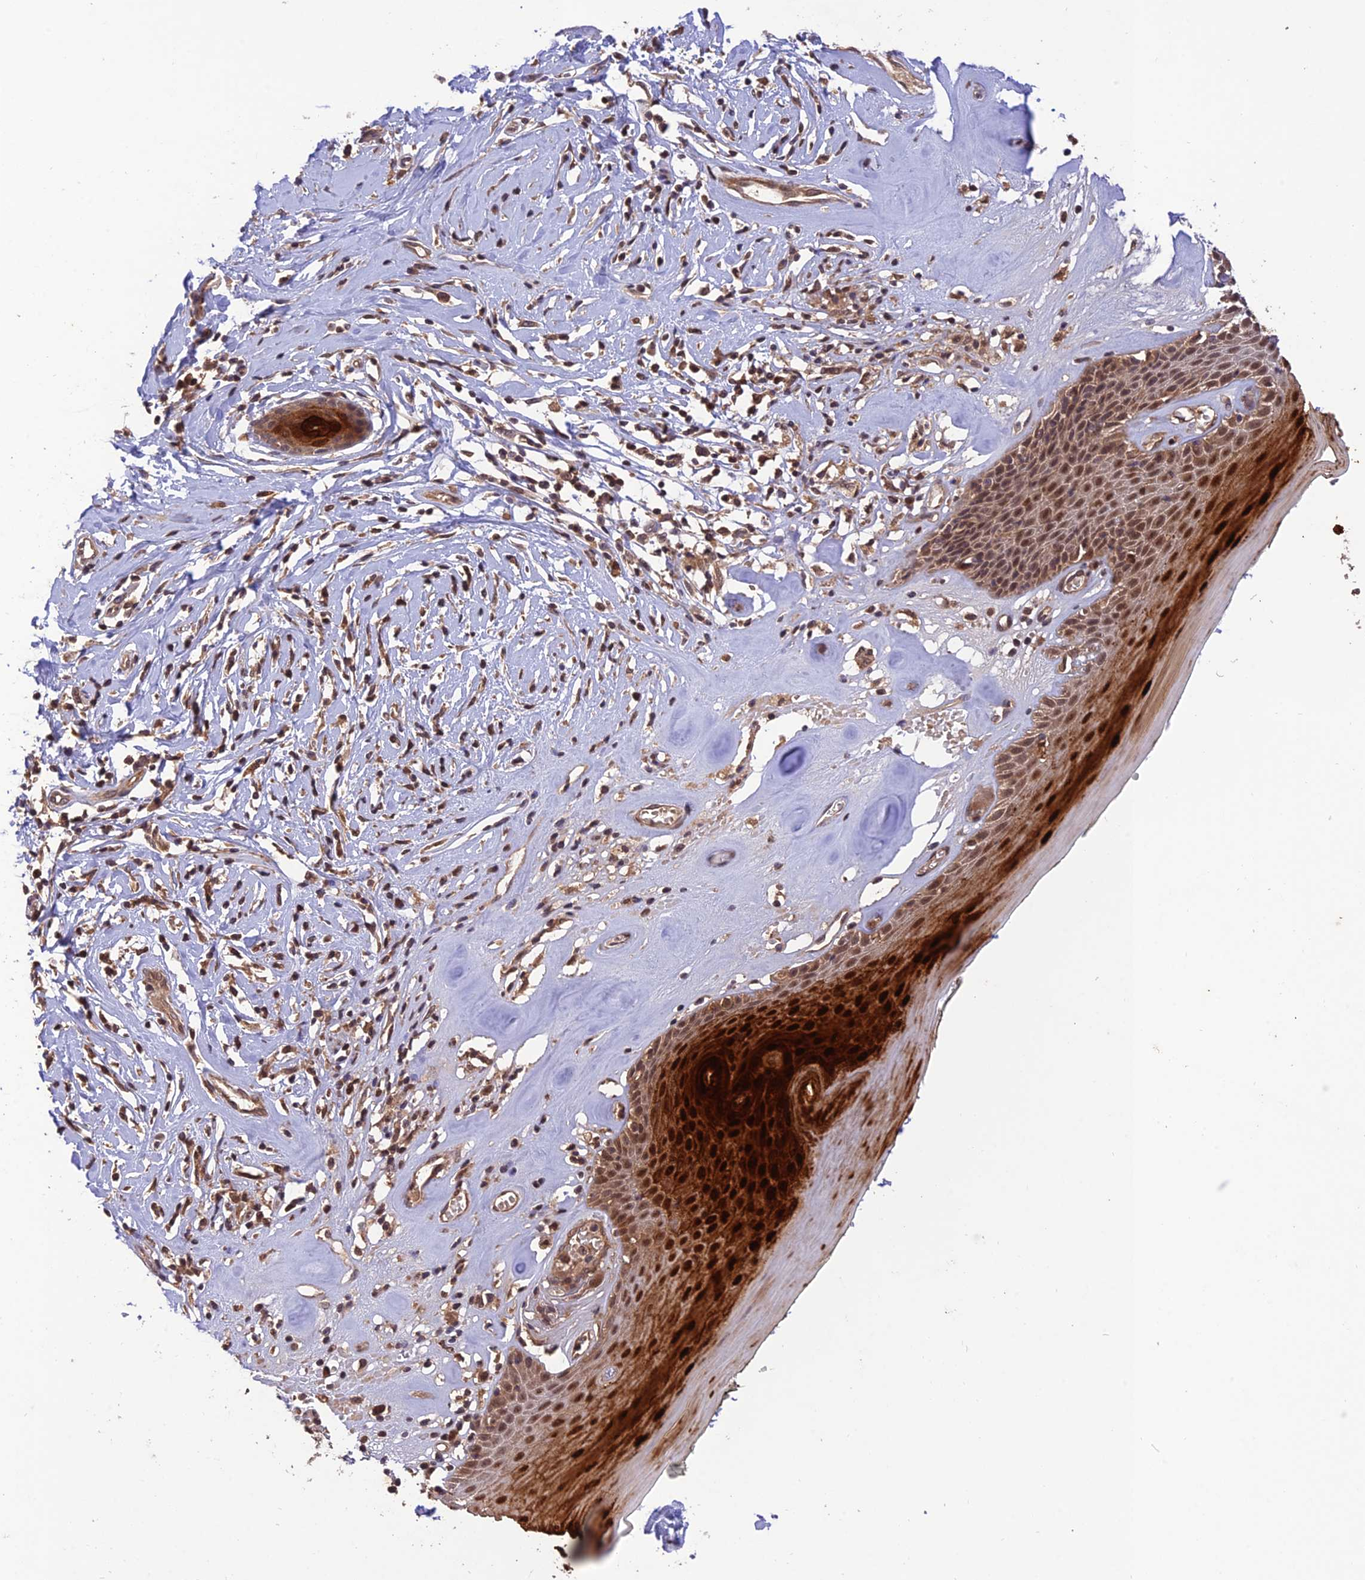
{"staining": {"intensity": "strong", "quantity": "25%-75%", "location": "cytoplasmic/membranous,nuclear"}, "tissue": "skin", "cell_type": "Epidermal cells", "image_type": "normal", "snomed": [{"axis": "morphology", "description": "Normal tissue, NOS"}, {"axis": "morphology", "description": "Inflammation, NOS"}, {"axis": "topography", "description": "Vulva"}], "caption": "Strong cytoplasmic/membranous,nuclear protein expression is present in about 25%-75% of epidermal cells in skin. Nuclei are stained in blue.", "gene": "REV1", "patient": {"sex": "female", "age": 84}}